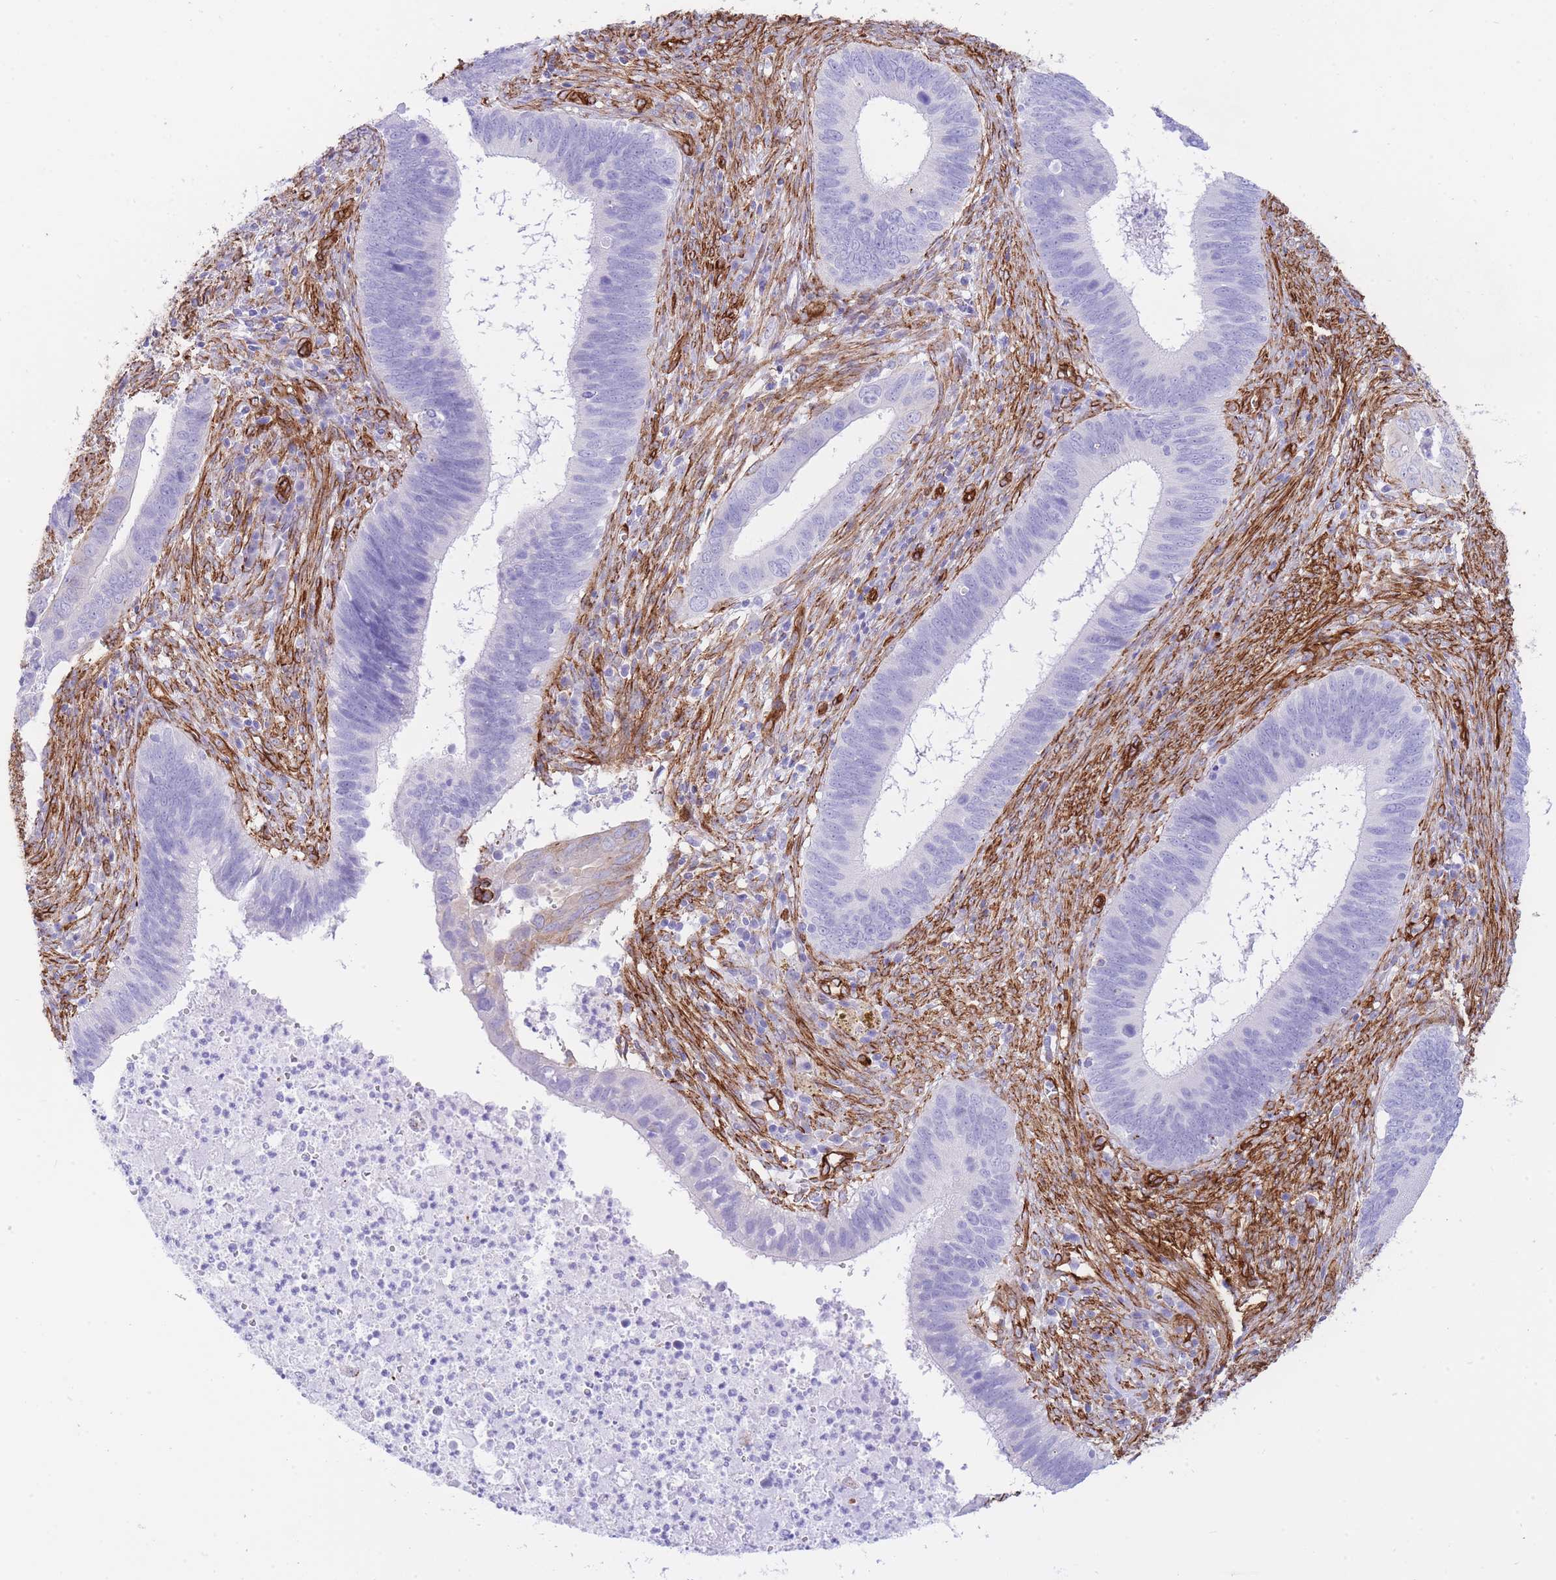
{"staining": {"intensity": "negative", "quantity": "none", "location": "none"}, "tissue": "cervical cancer", "cell_type": "Tumor cells", "image_type": "cancer", "snomed": [{"axis": "morphology", "description": "Adenocarcinoma, NOS"}, {"axis": "topography", "description": "Cervix"}], "caption": "Immunohistochemical staining of human cervical adenocarcinoma demonstrates no significant positivity in tumor cells.", "gene": "CAVIN1", "patient": {"sex": "female", "age": 42}}